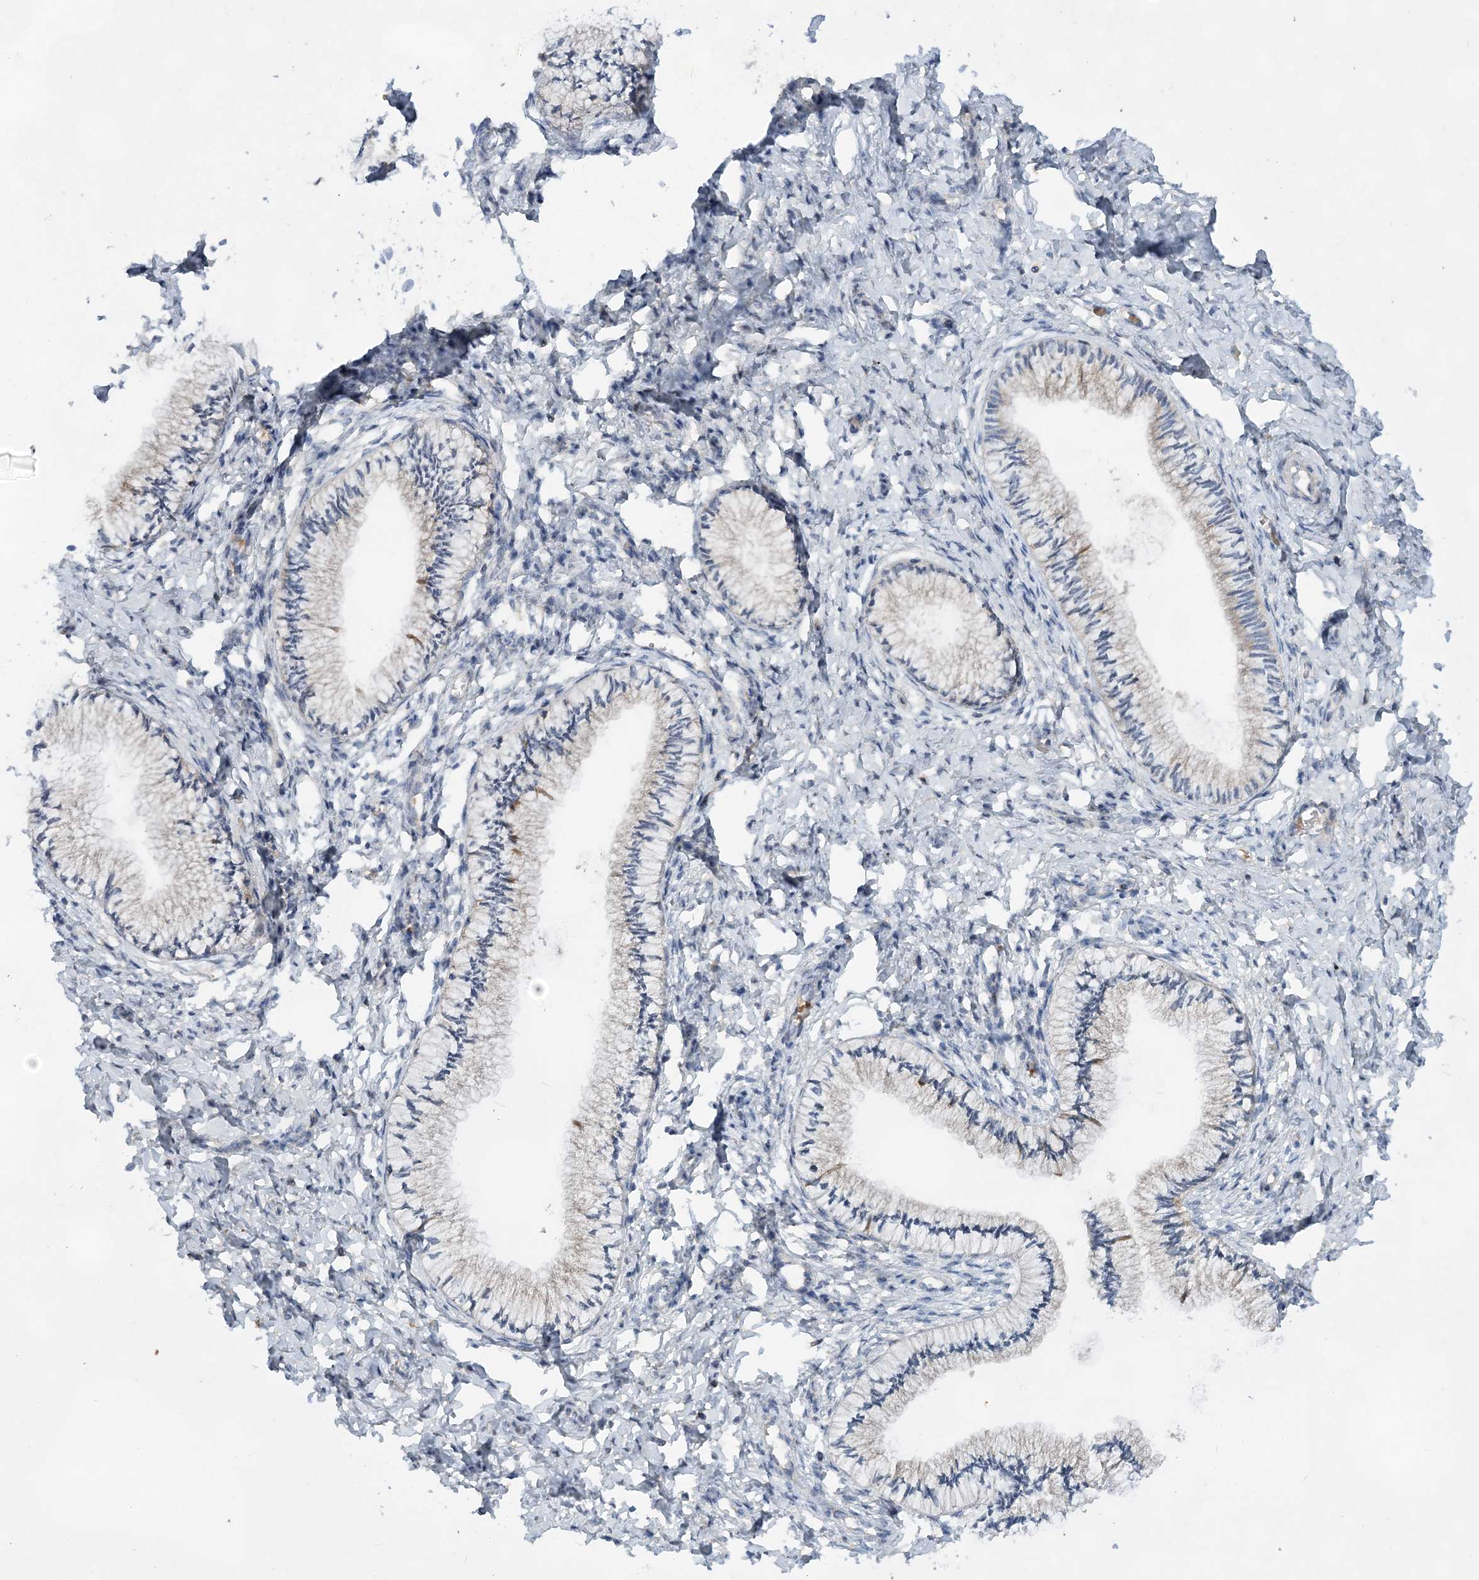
{"staining": {"intensity": "negative", "quantity": "none", "location": "none"}, "tissue": "cervix", "cell_type": "Glandular cells", "image_type": "normal", "snomed": [{"axis": "morphology", "description": "Normal tissue, NOS"}, {"axis": "topography", "description": "Cervix"}], "caption": "Immunohistochemistry (IHC) histopathology image of benign cervix stained for a protein (brown), which exhibits no staining in glandular cells.", "gene": "TRAPPC13", "patient": {"sex": "female", "age": 36}}